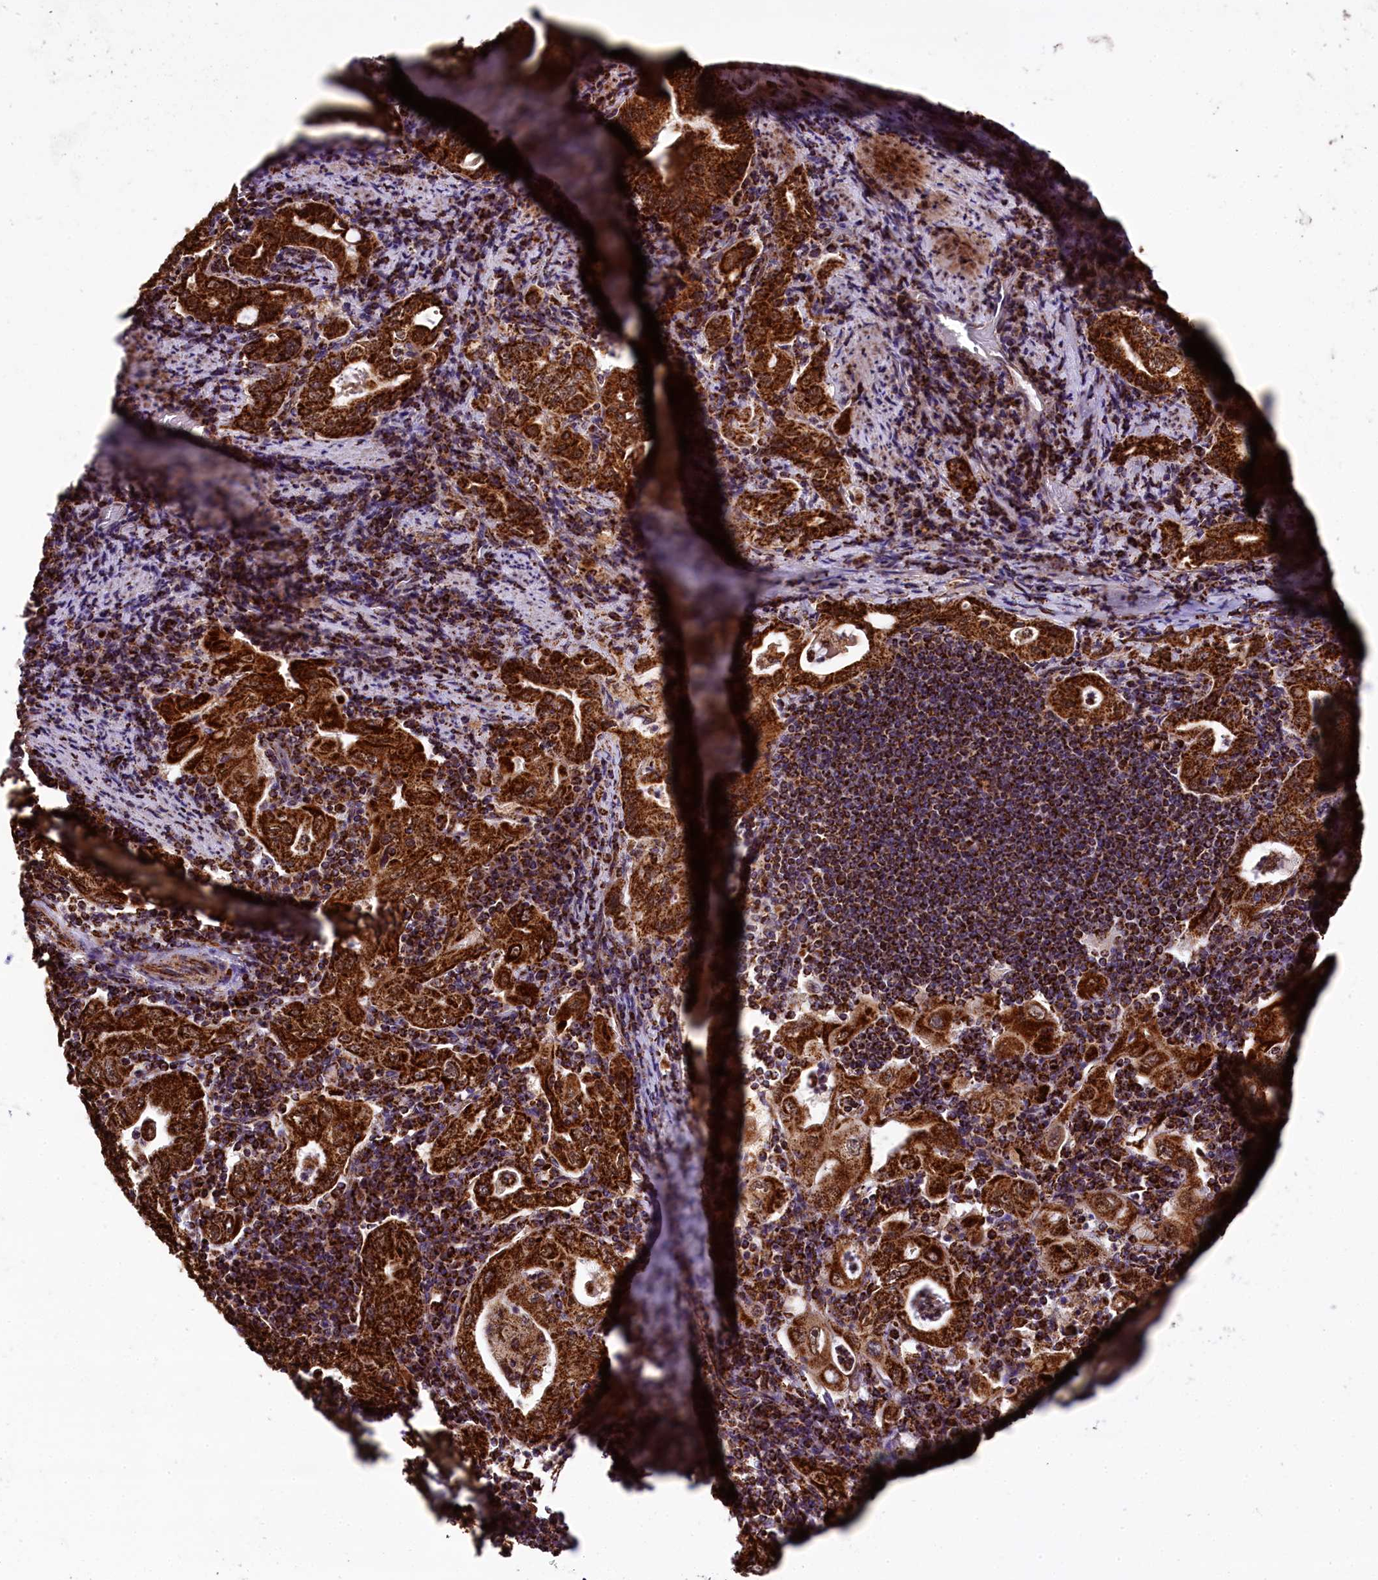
{"staining": {"intensity": "strong", "quantity": ">75%", "location": "cytoplasmic/membranous"}, "tissue": "stomach cancer", "cell_type": "Tumor cells", "image_type": "cancer", "snomed": [{"axis": "morphology", "description": "Normal tissue, NOS"}, {"axis": "morphology", "description": "Adenocarcinoma, NOS"}, {"axis": "topography", "description": "Esophagus"}, {"axis": "topography", "description": "Stomach, upper"}, {"axis": "topography", "description": "Peripheral nerve tissue"}], "caption": "Protein analysis of adenocarcinoma (stomach) tissue demonstrates strong cytoplasmic/membranous staining in about >75% of tumor cells.", "gene": "KLC2", "patient": {"sex": "male", "age": 62}}